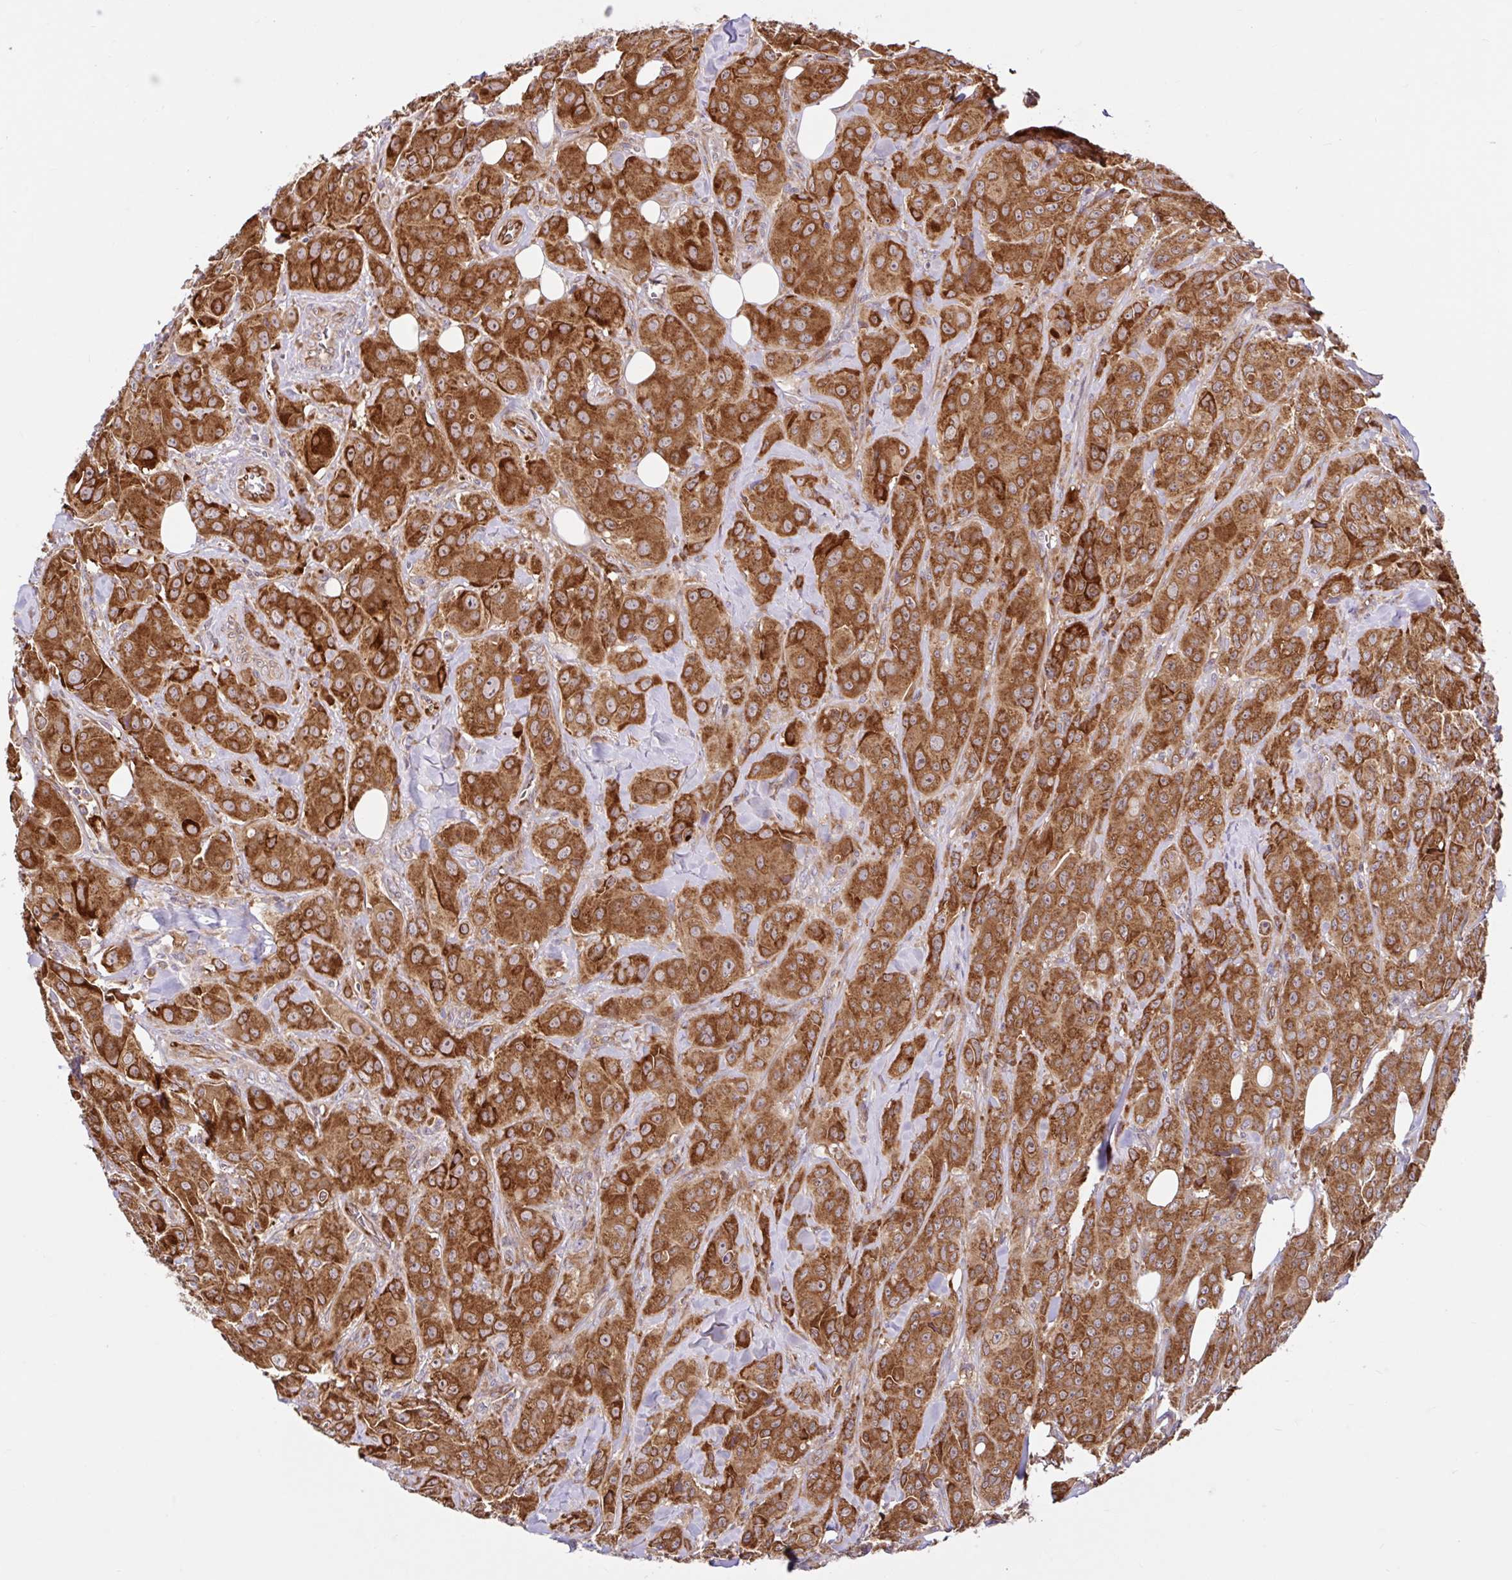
{"staining": {"intensity": "strong", "quantity": ">75%", "location": "cytoplasmic/membranous"}, "tissue": "breast cancer", "cell_type": "Tumor cells", "image_type": "cancer", "snomed": [{"axis": "morphology", "description": "Normal tissue, NOS"}, {"axis": "morphology", "description": "Duct carcinoma"}, {"axis": "topography", "description": "Breast"}], "caption": "There is high levels of strong cytoplasmic/membranous expression in tumor cells of breast cancer, as demonstrated by immunohistochemical staining (brown color).", "gene": "NTPCR", "patient": {"sex": "female", "age": 43}}